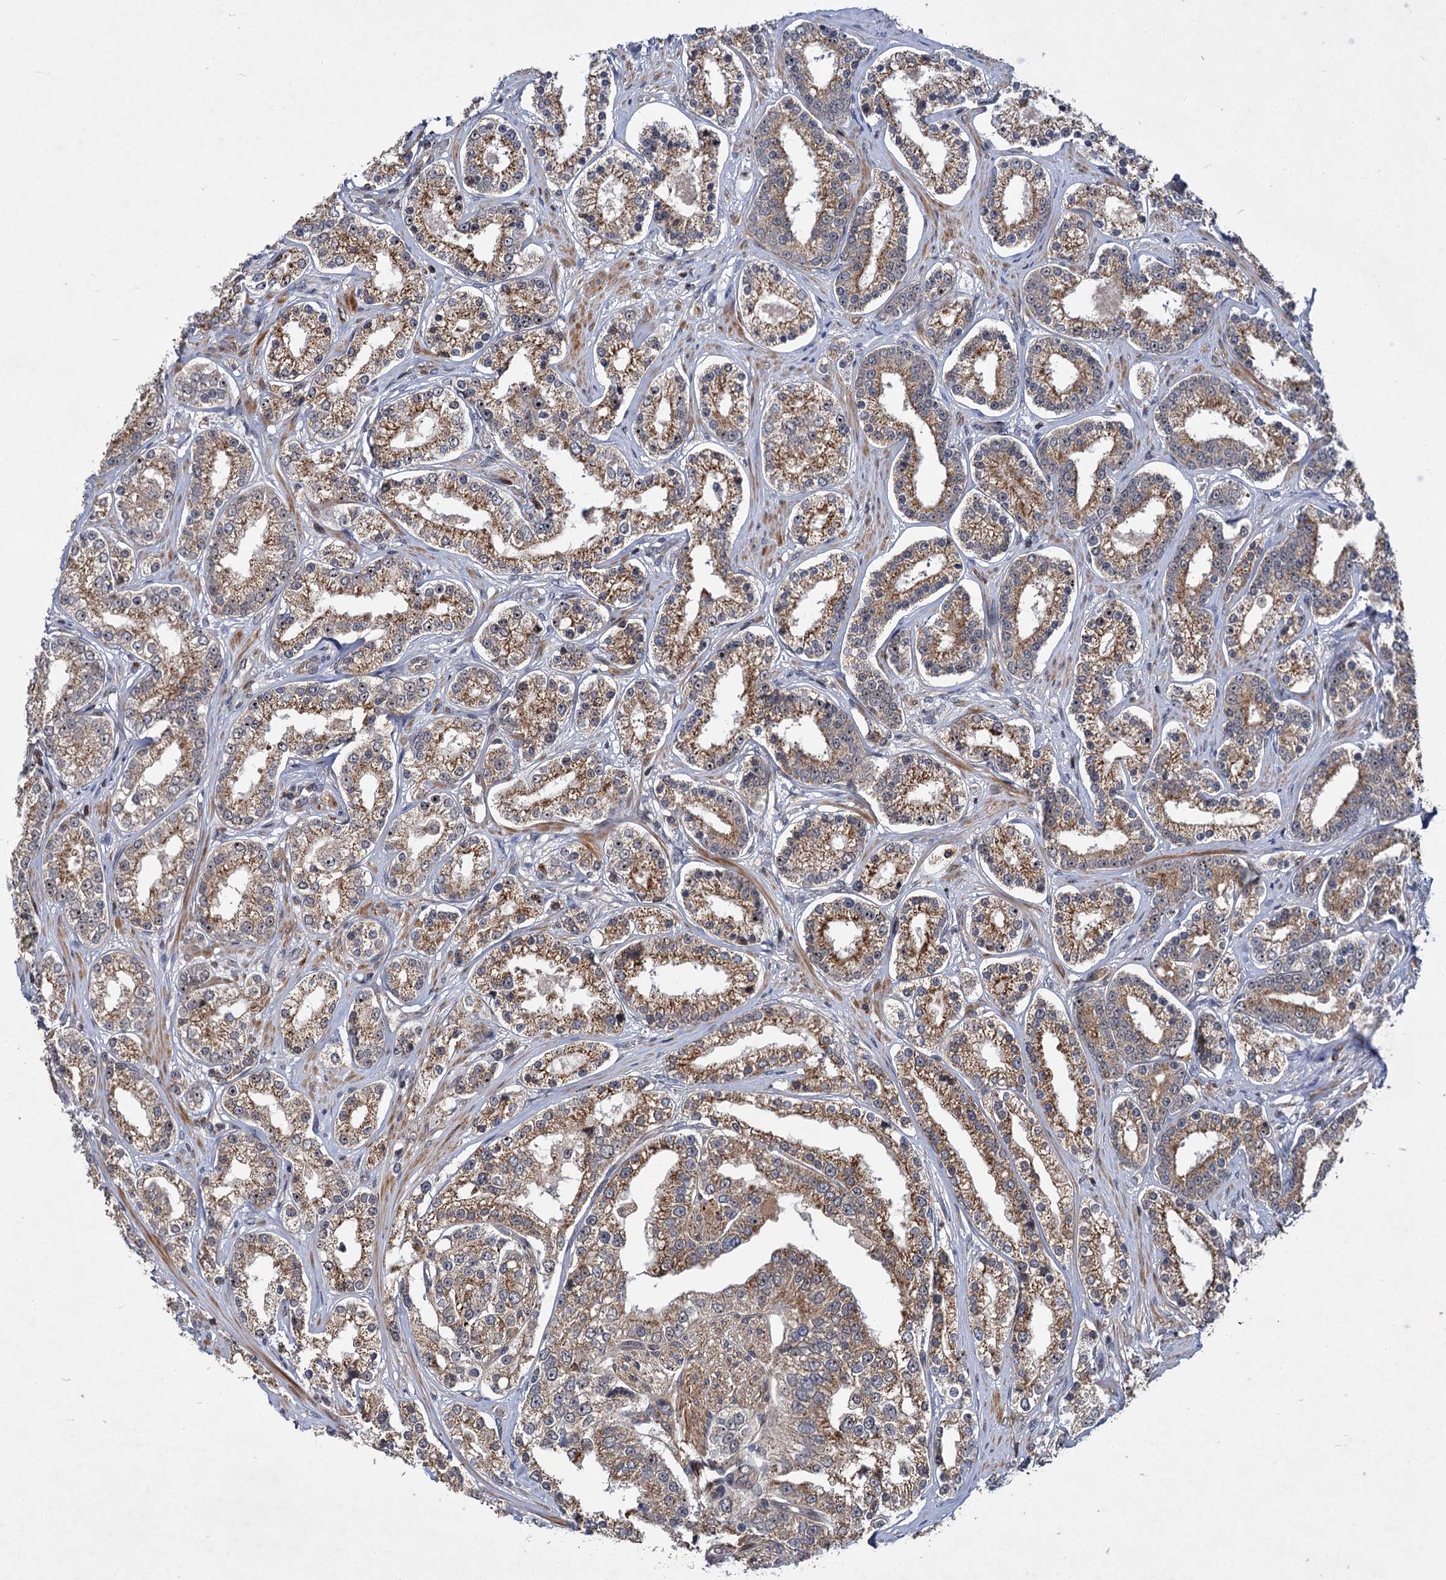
{"staining": {"intensity": "moderate", "quantity": ">75%", "location": "cytoplasmic/membranous"}, "tissue": "prostate cancer", "cell_type": "Tumor cells", "image_type": "cancer", "snomed": [{"axis": "morphology", "description": "Normal tissue, NOS"}, {"axis": "morphology", "description": "Adenocarcinoma, High grade"}, {"axis": "topography", "description": "Prostate"}], "caption": "This micrograph demonstrates prostate cancer (high-grade adenocarcinoma) stained with immunohistochemistry to label a protein in brown. The cytoplasmic/membranous of tumor cells show moderate positivity for the protein. Nuclei are counter-stained blue.", "gene": "ABLIM1", "patient": {"sex": "male", "age": 83}}